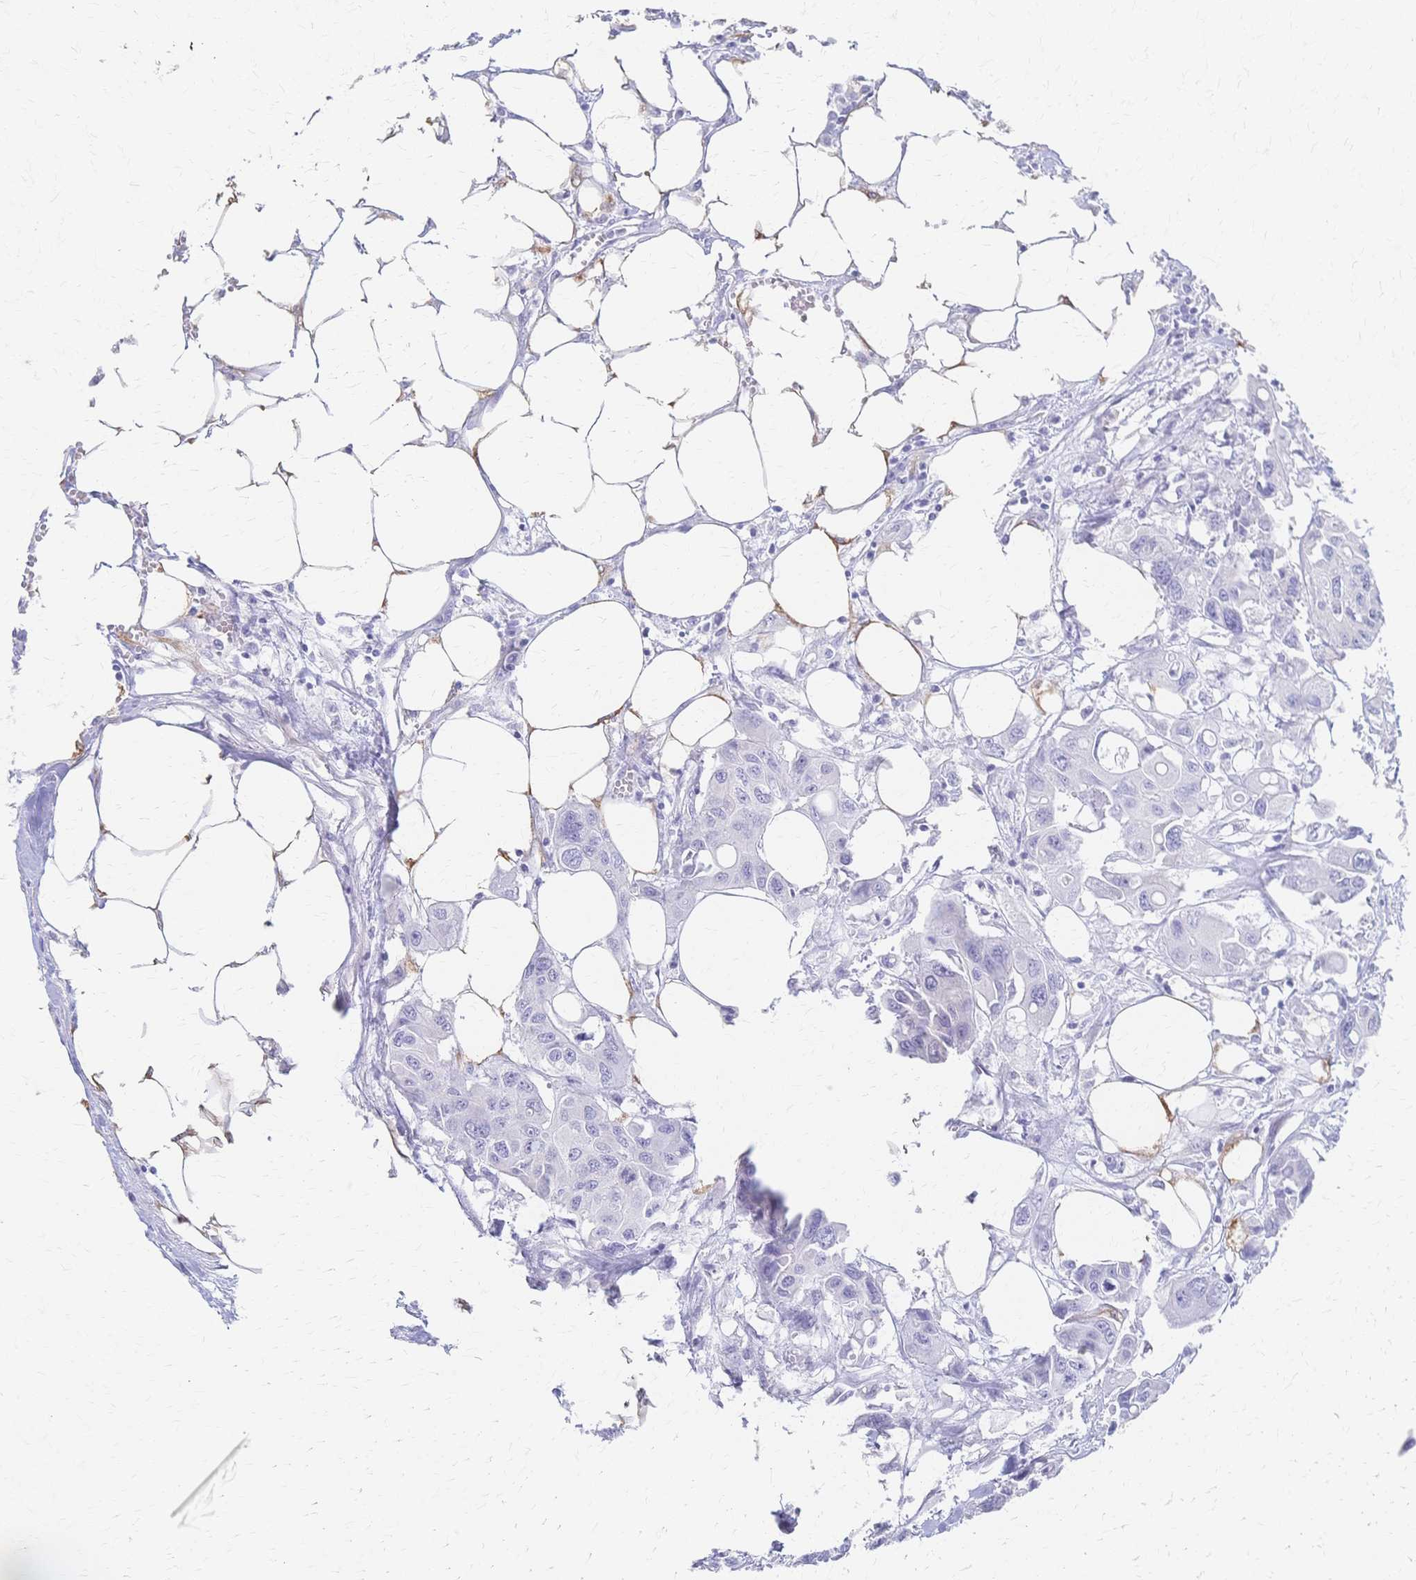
{"staining": {"intensity": "negative", "quantity": "none", "location": "none"}, "tissue": "colorectal cancer", "cell_type": "Tumor cells", "image_type": "cancer", "snomed": [{"axis": "morphology", "description": "Adenocarcinoma, NOS"}, {"axis": "topography", "description": "Colon"}], "caption": "Micrograph shows no protein positivity in tumor cells of colorectal adenocarcinoma tissue.", "gene": "CYB5A", "patient": {"sex": "male", "age": 77}}